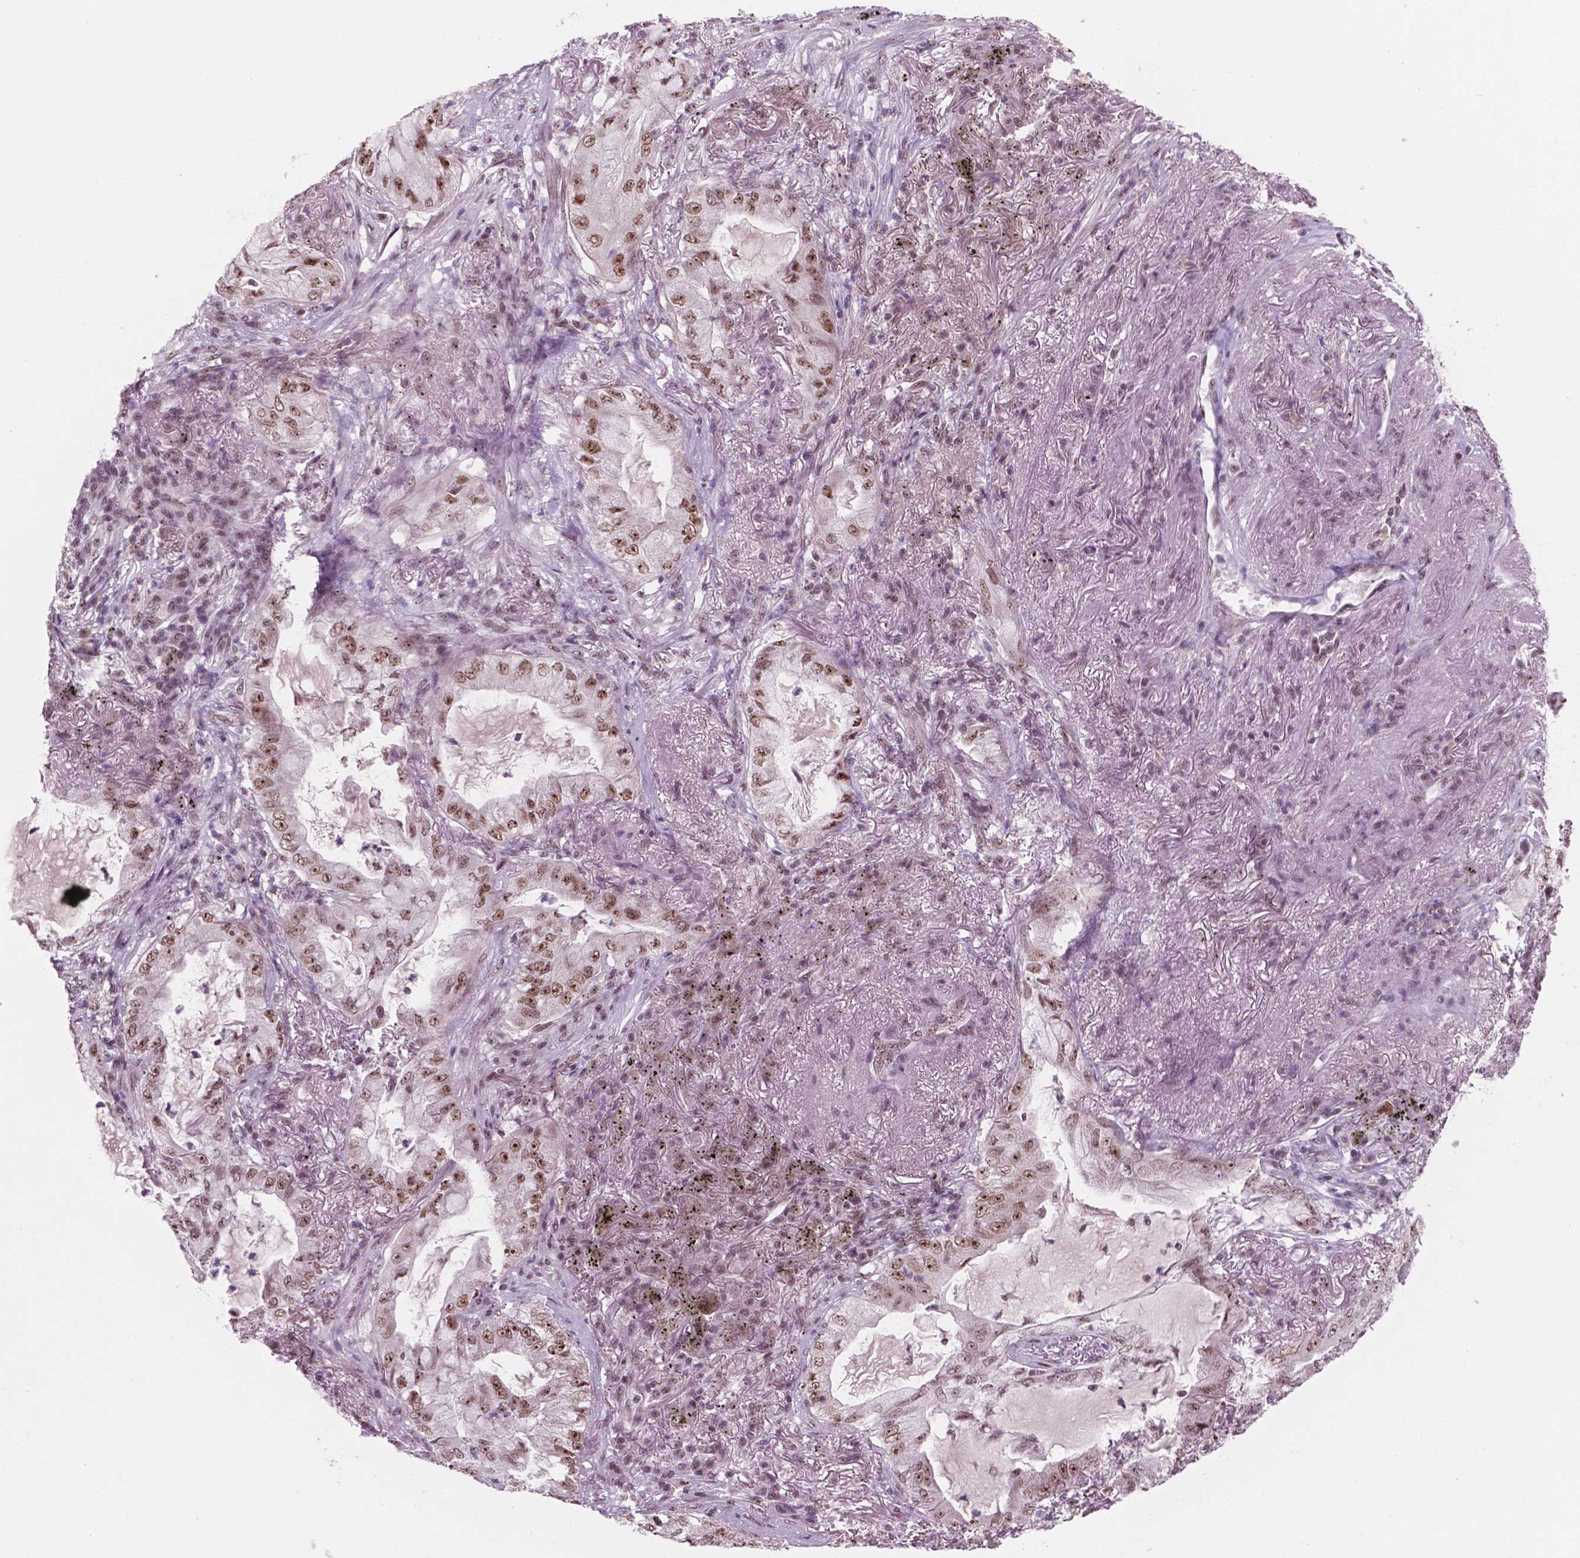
{"staining": {"intensity": "moderate", "quantity": ">75%", "location": "nuclear"}, "tissue": "lung cancer", "cell_type": "Tumor cells", "image_type": "cancer", "snomed": [{"axis": "morphology", "description": "Adenocarcinoma, NOS"}, {"axis": "topography", "description": "Lung"}], "caption": "A brown stain highlights moderate nuclear positivity of a protein in human lung cancer (adenocarcinoma) tumor cells. The protein of interest is shown in brown color, while the nuclei are stained blue.", "gene": "POLR2E", "patient": {"sex": "female", "age": 73}}